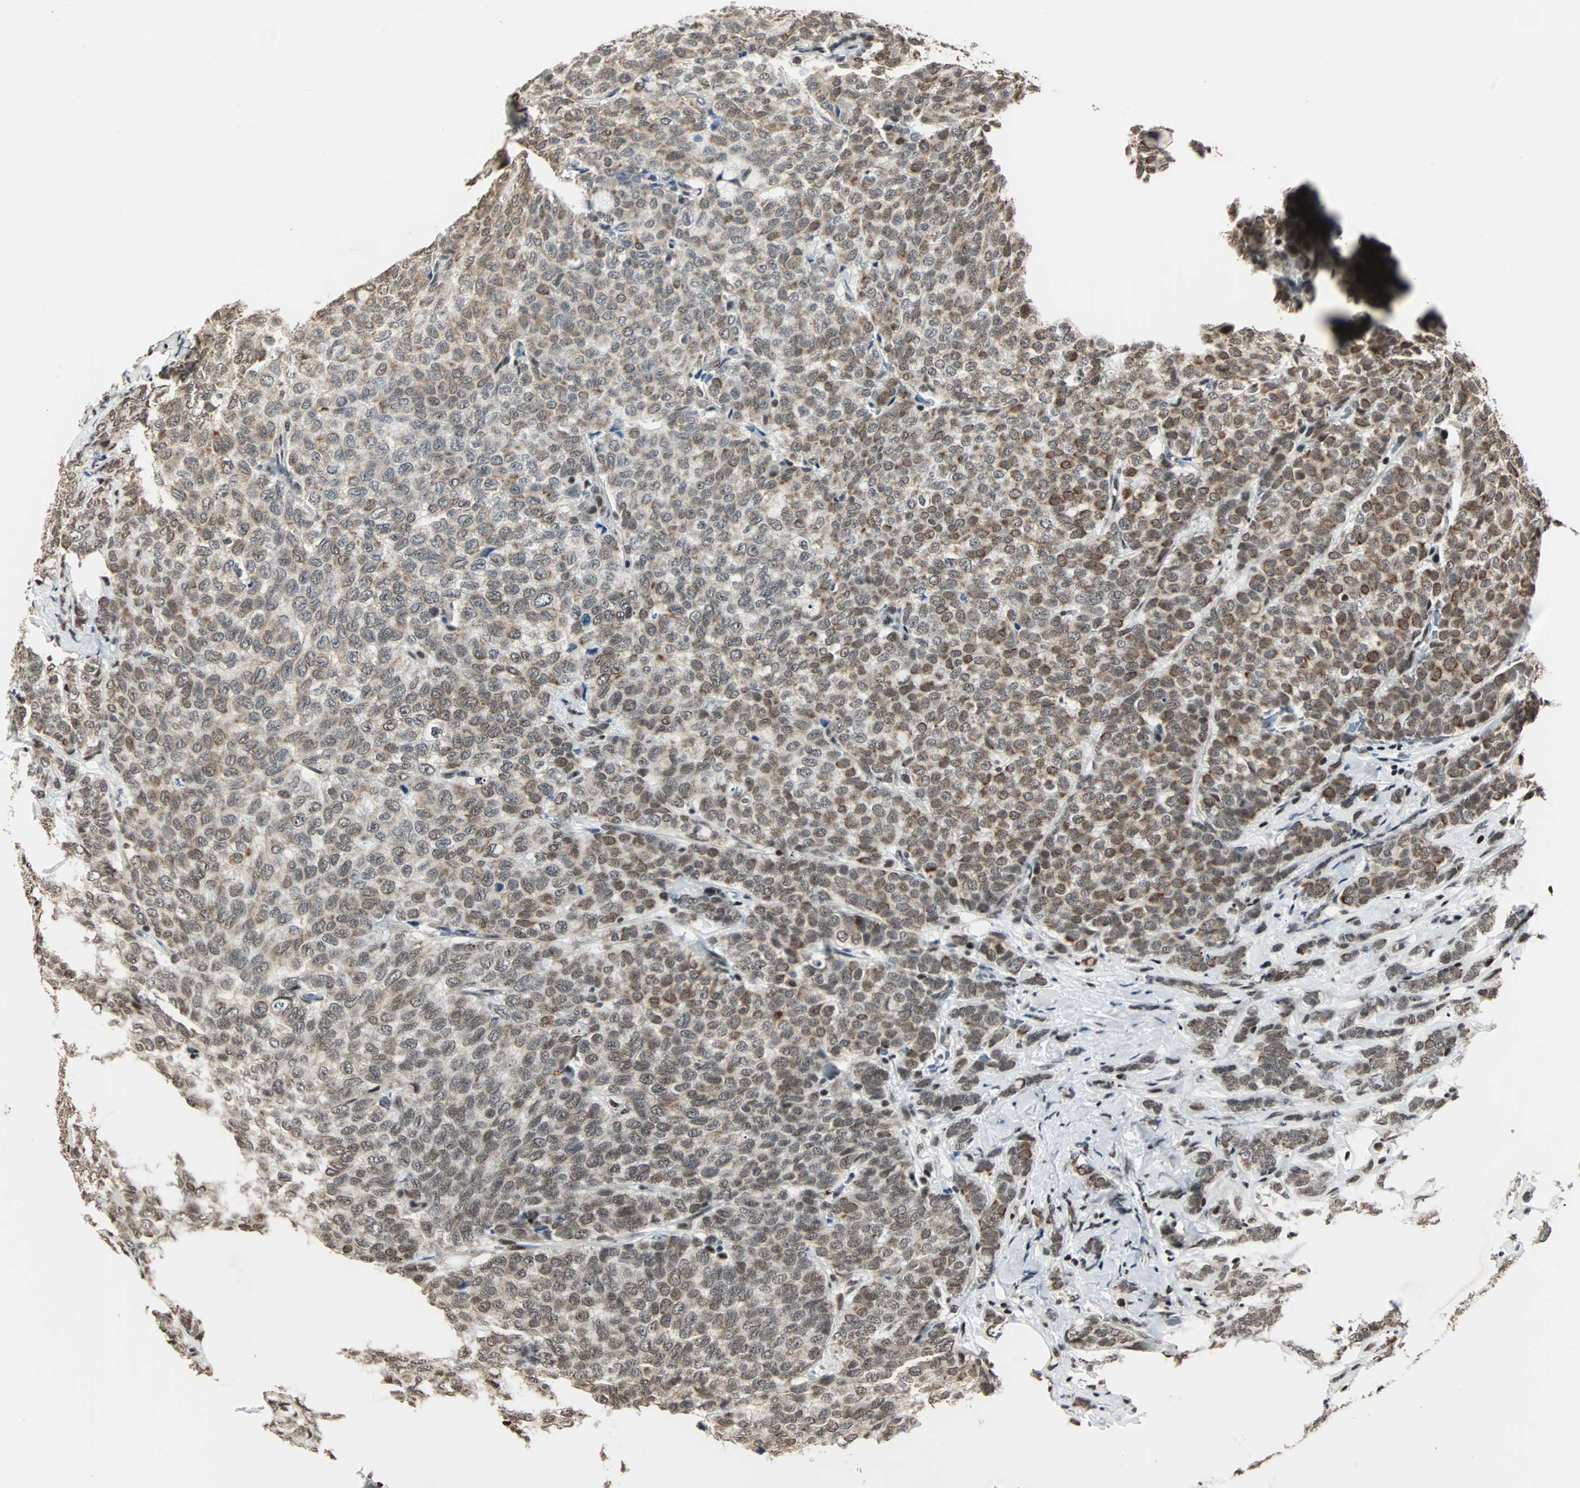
{"staining": {"intensity": "moderate", "quantity": ">75%", "location": "cytoplasmic/membranous,nuclear"}, "tissue": "breast cancer", "cell_type": "Tumor cells", "image_type": "cancer", "snomed": [{"axis": "morphology", "description": "Lobular carcinoma"}, {"axis": "topography", "description": "Breast"}], "caption": "An image of breast cancer (lobular carcinoma) stained for a protein shows moderate cytoplasmic/membranous and nuclear brown staining in tumor cells.", "gene": "TERF2IP", "patient": {"sex": "female", "age": 60}}